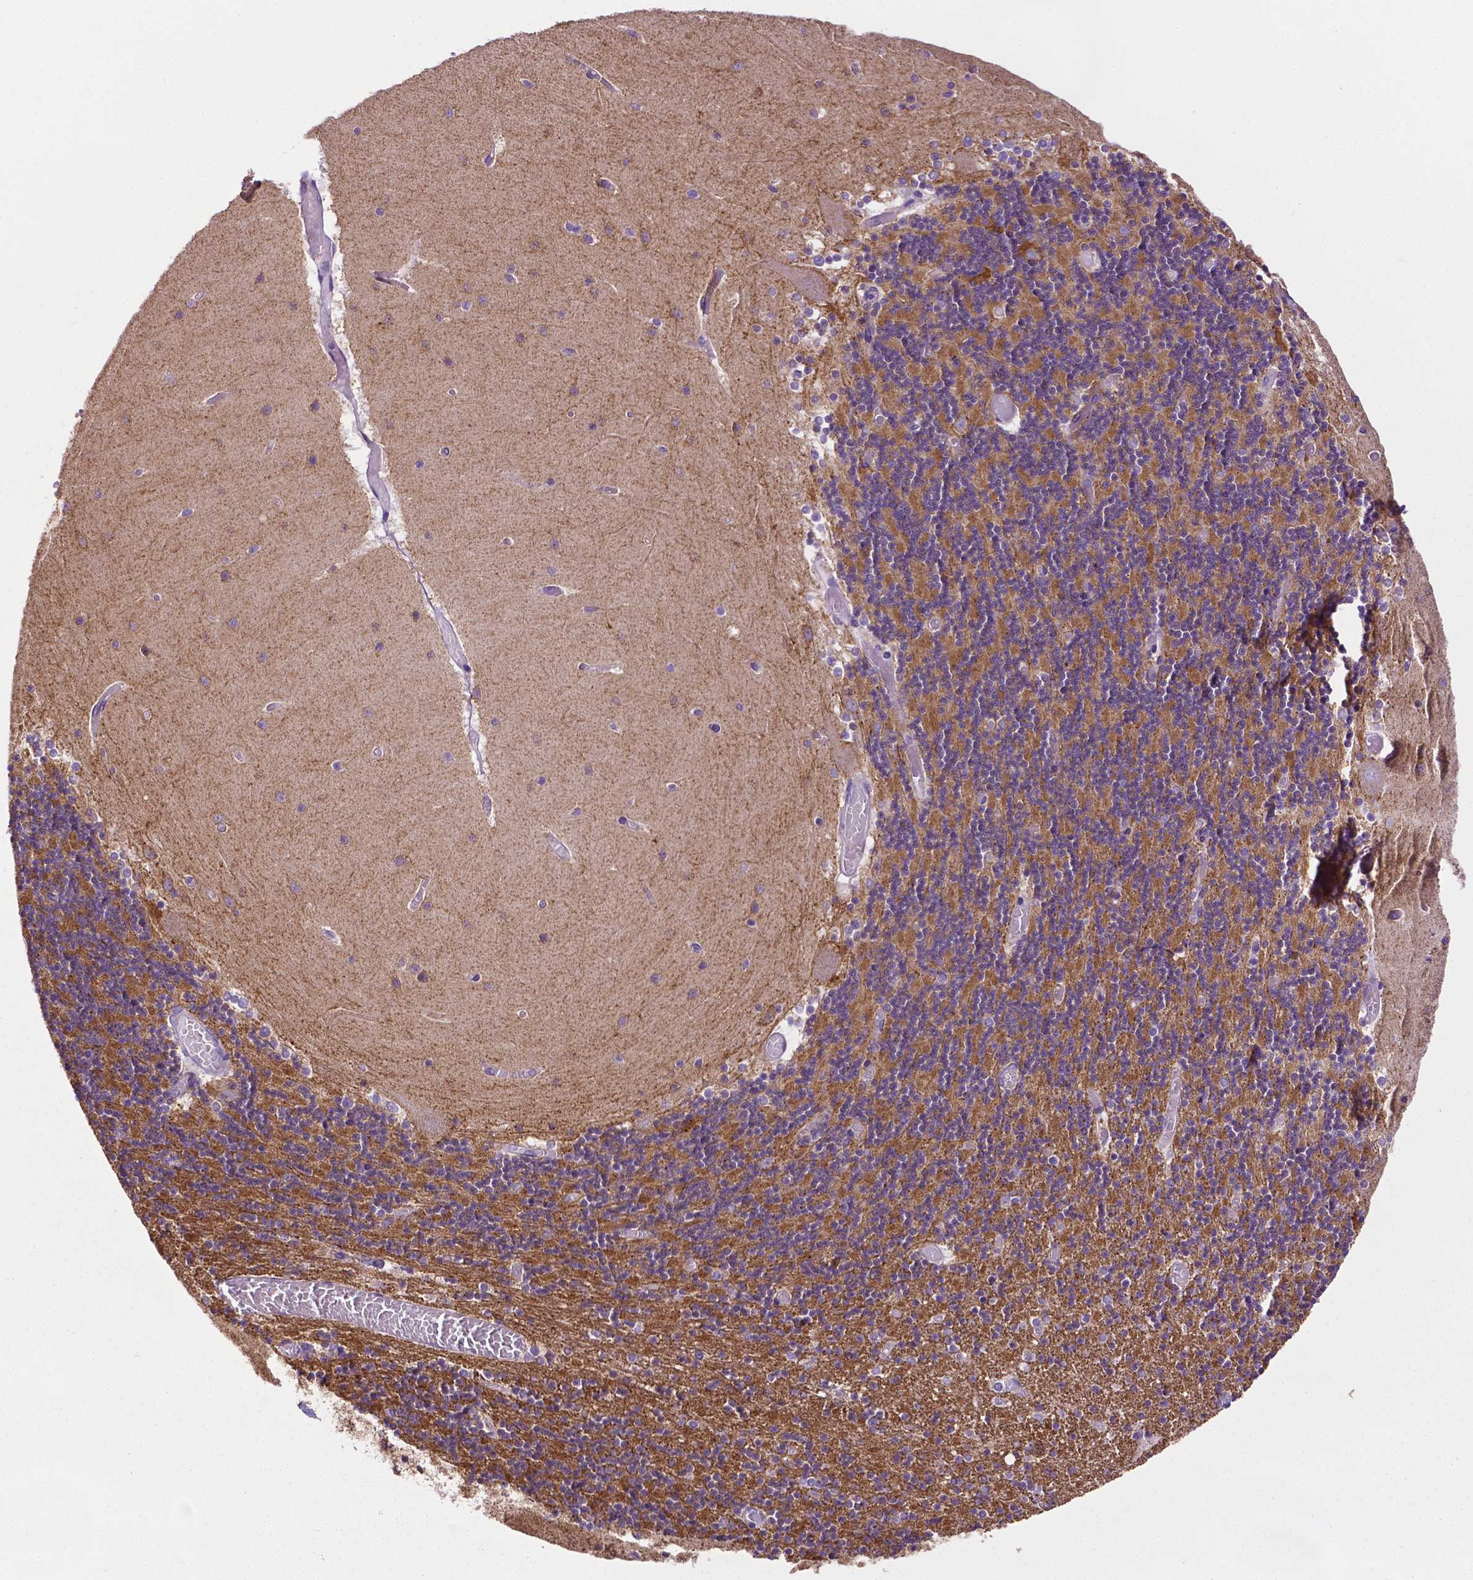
{"staining": {"intensity": "strong", "quantity": "25%-75%", "location": "cytoplasmic/membranous"}, "tissue": "cerebellum", "cell_type": "Cells in granular layer", "image_type": "normal", "snomed": [{"axis": "morphology", "description": "Normal tissue, NOS"}, {"axis": "topography", "description": "Cerebellum"}], "caption": "Strong cytoplasmic/membranous staining for a protein is present in approximately 25%-75% of cells in granular layer of normal cerebellum using immunohistochemistry.", "gene": "PHYHIP", "patient": {"sex": "female", "age": 28}}